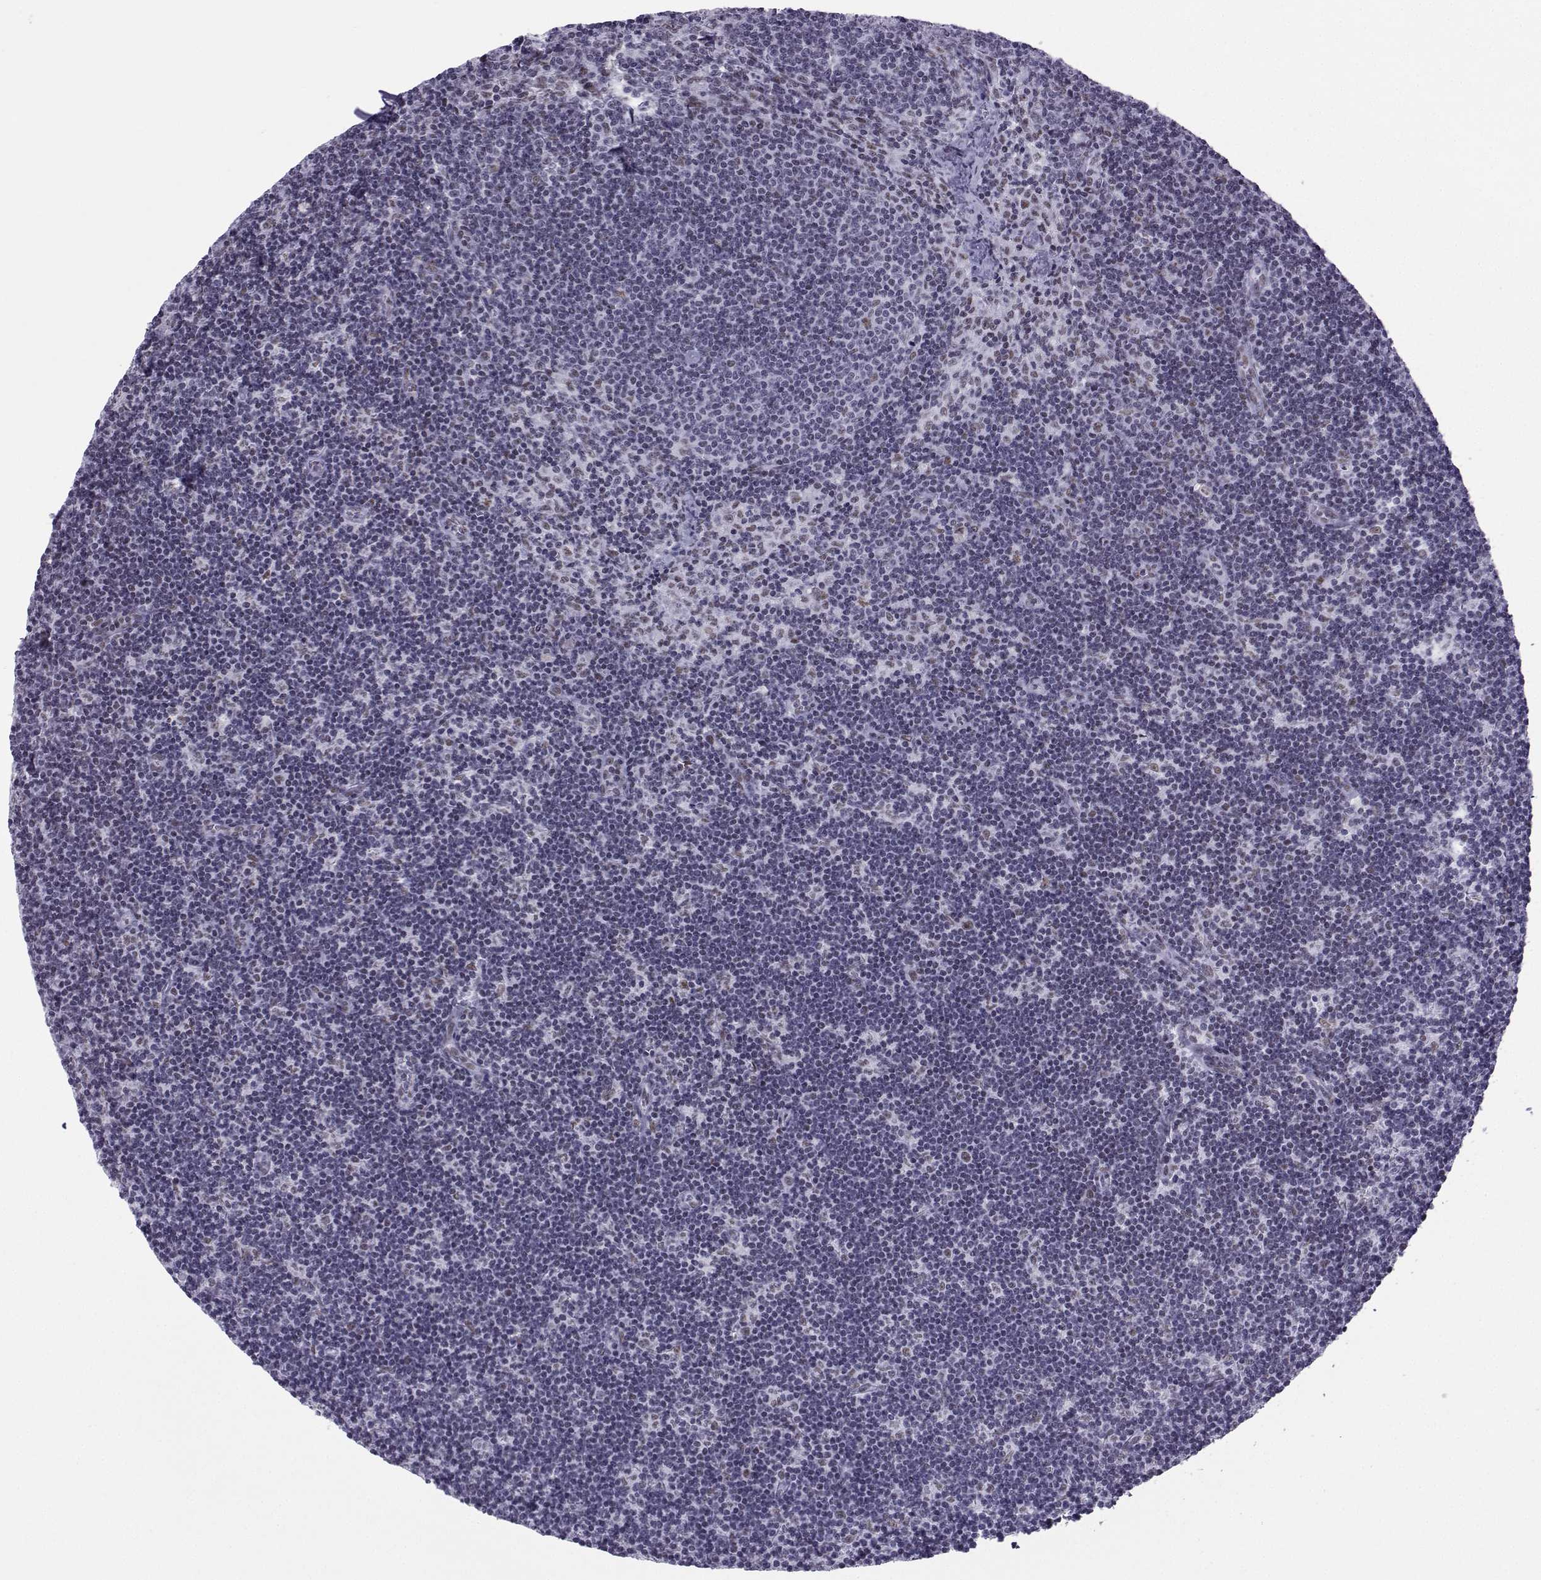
{"staining": {"intensity": "negative", "quantity": "none", "location": "none"}, "tissue": "lymph node", "cell_type": "Germinal center cells", "image_type": "normal", "snomed": [{"axis": "morphology", "description": "Normal tissue, NOS"}, {"axis": "topography", "description": "Lymph node"}], "caption": "Germinal center cells show no significant staining in unremarkable lymph node. (DAB IHC visualized using brightfield microscopy, high magnification).", "gene": "LORICRIN", "patient": {"sex": "female", "age": 34}}